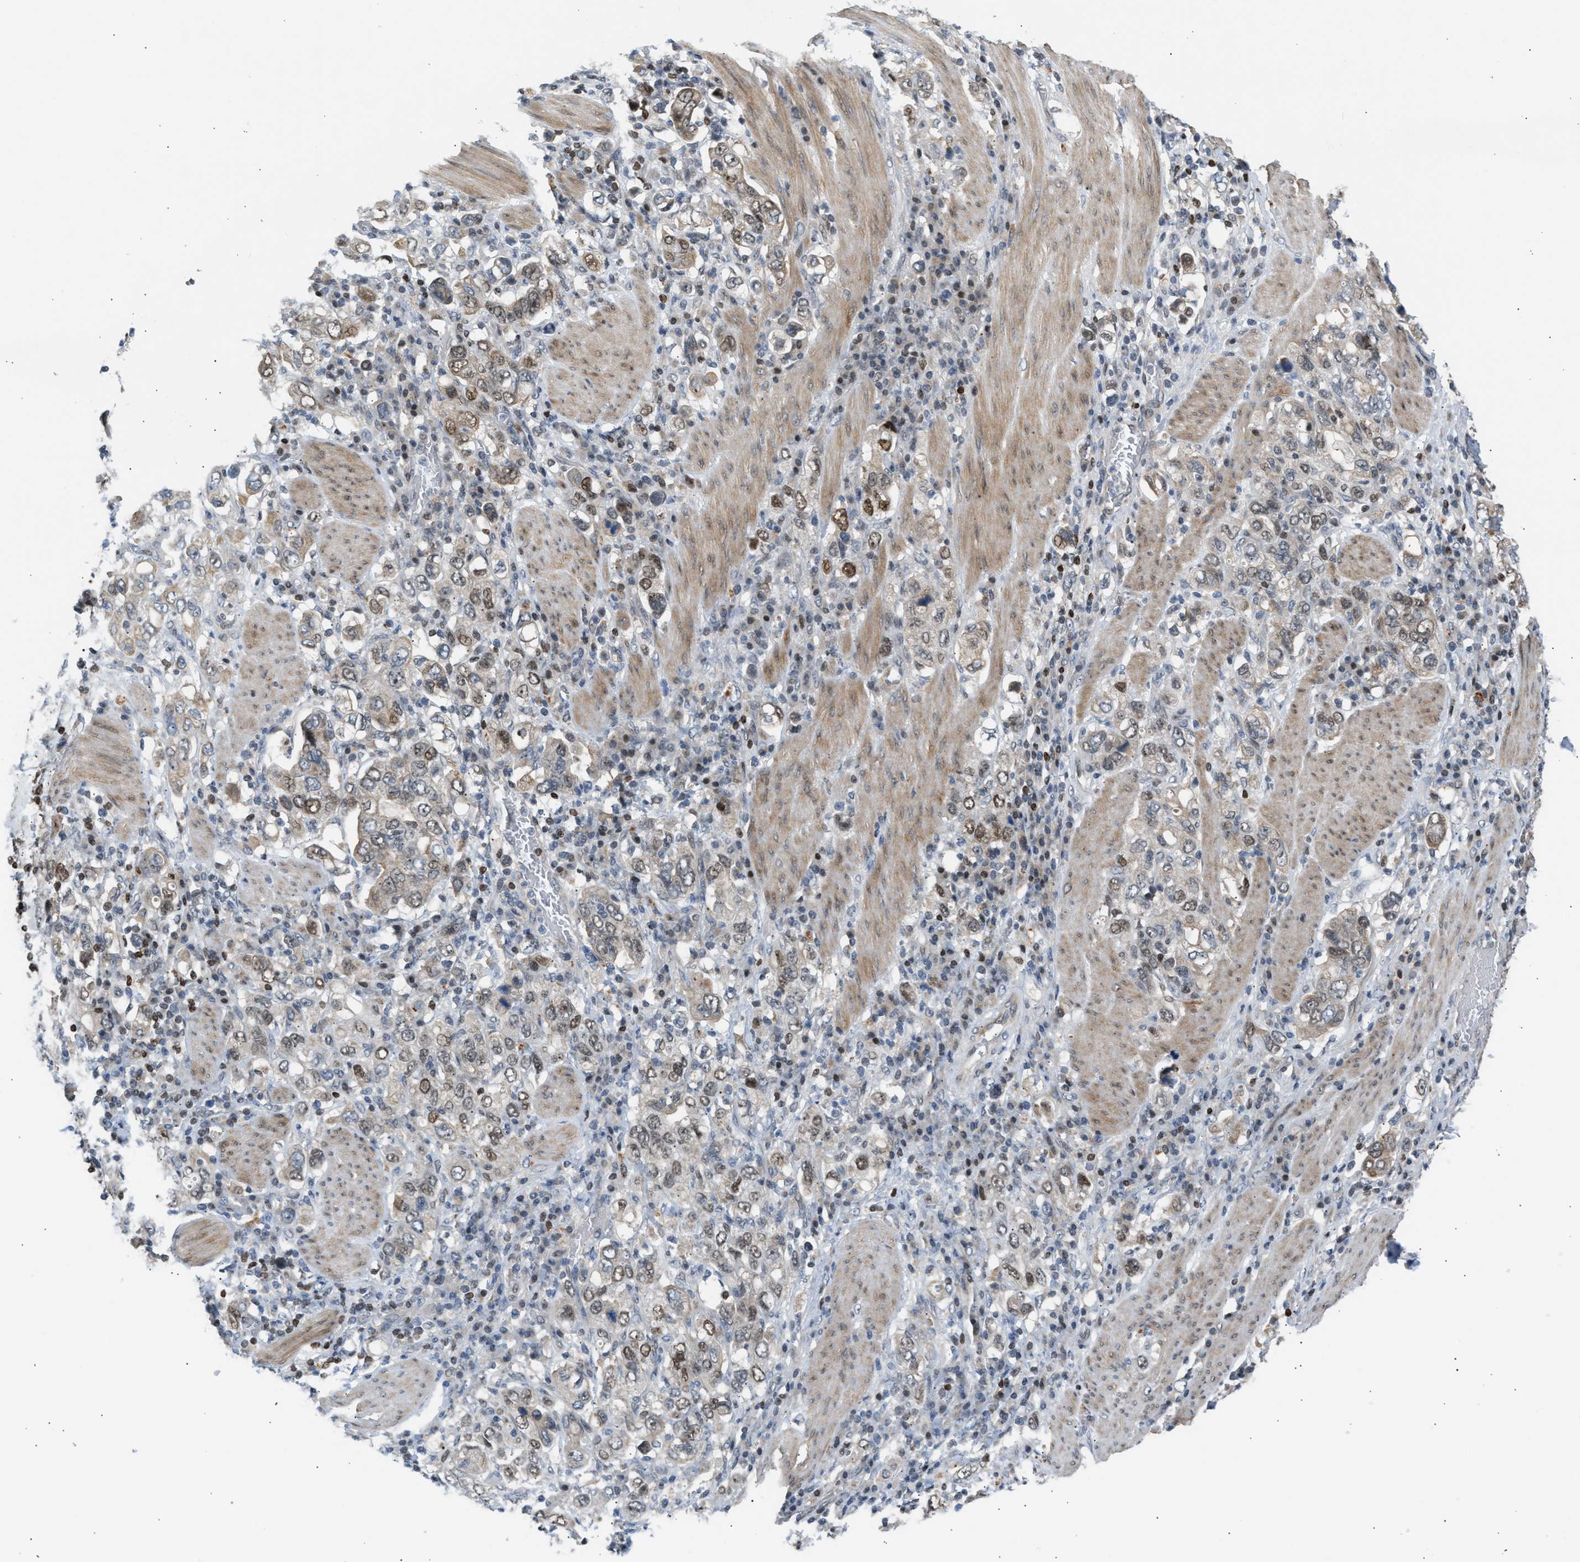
{"staining": {"intensity": "moderate", "quantity": "25%-75%", "location": "nuclear"}, "tissue": "stomach cancer", "cell_type": "Tumor cells", "image_type": "cancer", "snomed": [{"axis": "morphology", "description": "Adenocarcinoma, NOS"}, {"axis": "topography", "description": "Stomach, upper"}], "caption": "The image shows a brown stain indicating the presence of a protein in the nuclear of tumor cells in stomach cancer (adenocarcinoma).", "gene": "NPS", "patient": {"sex": "male", "age": 62}}